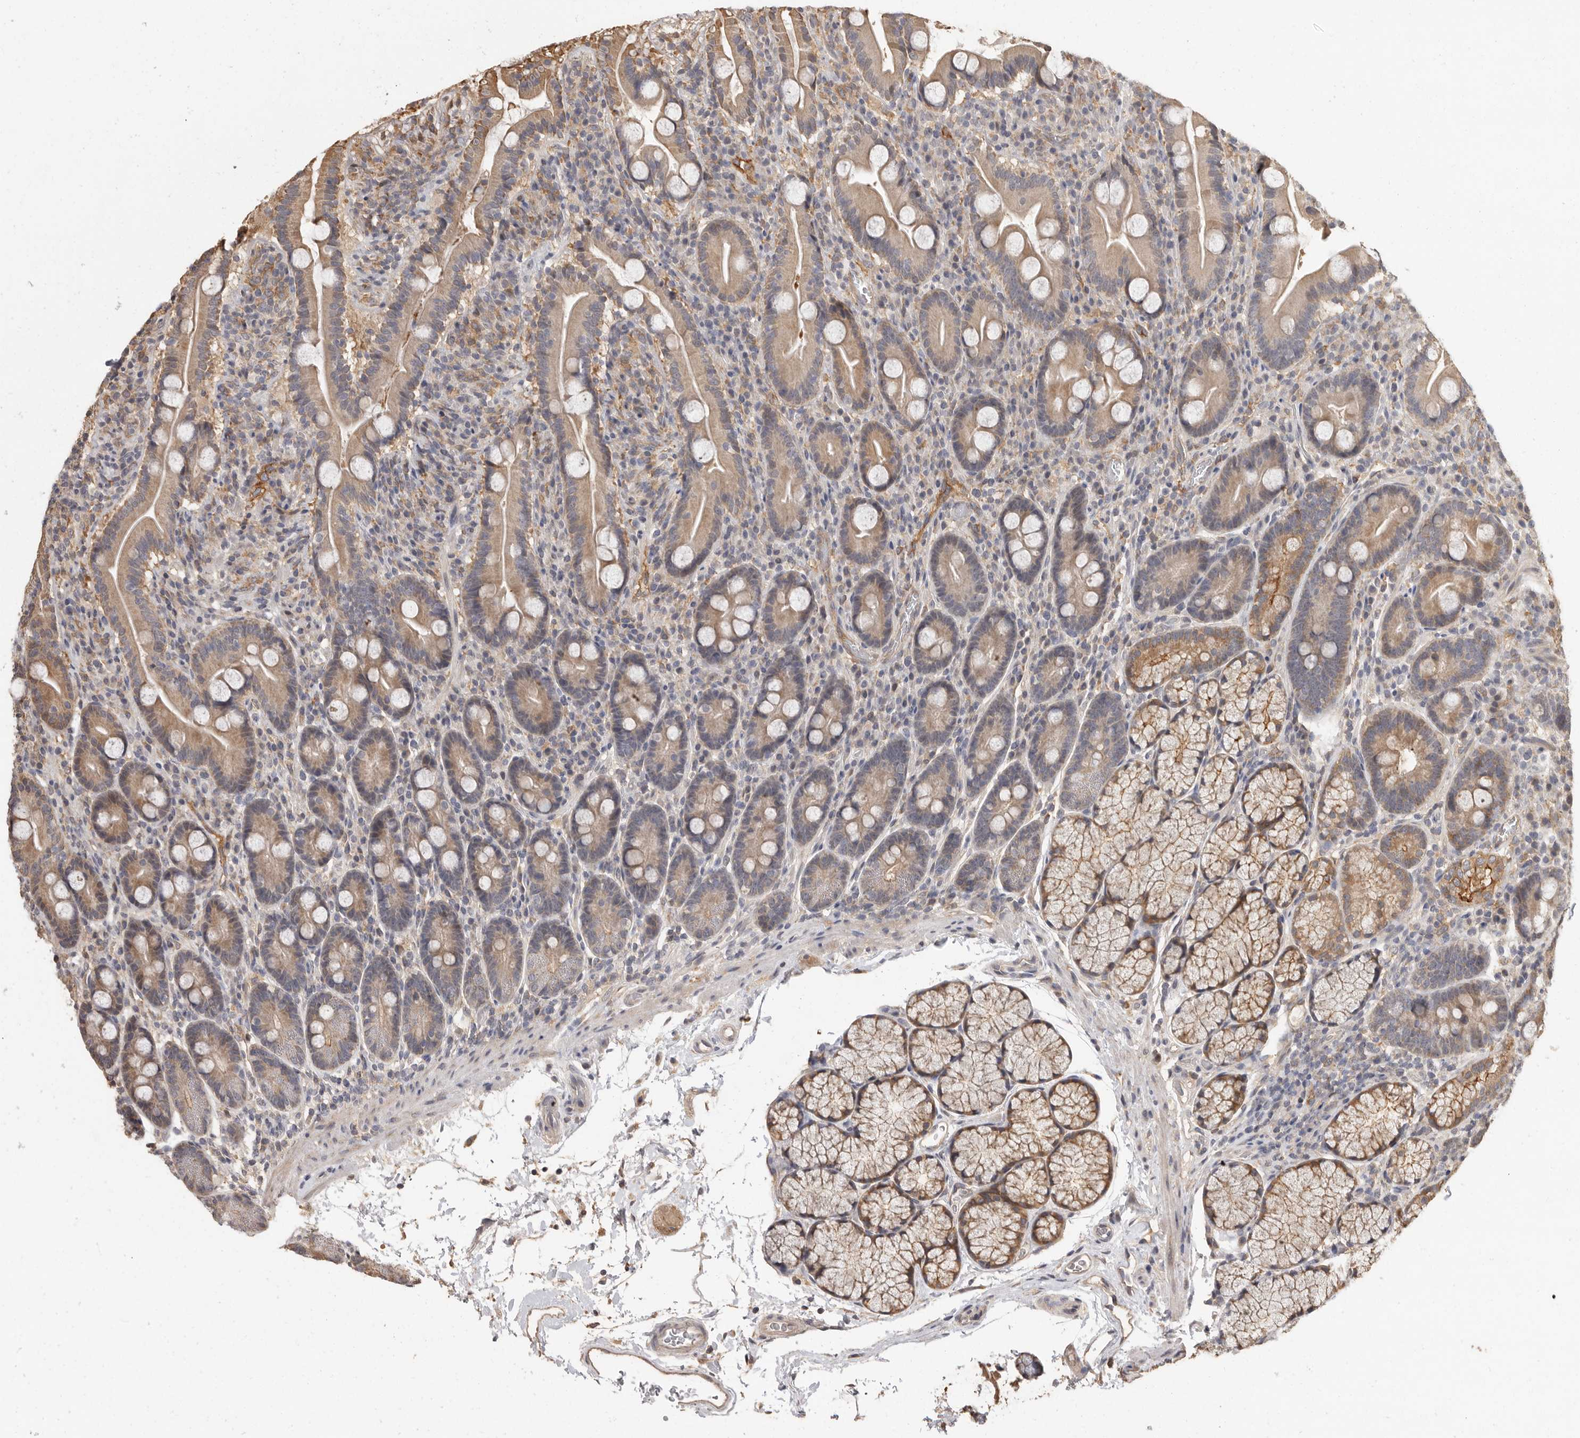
{"staining": {"intensity": "moderate", "quantity": ">75%", "location": "cytoplasmic/membranous"}, "tissue": "duodenum", "cell_type": "Glandular cells", "image_type": "normal", "snomed": [{"axis": "morphology", "description": "Normal tissue, NOS"}, {"axis": "topography", "description": "Duodenum"}], "caption": "Immunohistochemistry (IHC) of unremarkable duodenum shows medium levels of moderate cytoplasmic/membranous positivity in approximately >75% of glandular cells. (IHC, brightfield microscopy, high magnification).", "gene": "BAIAP2", "patient": {"sex": "male", "age": 35}}